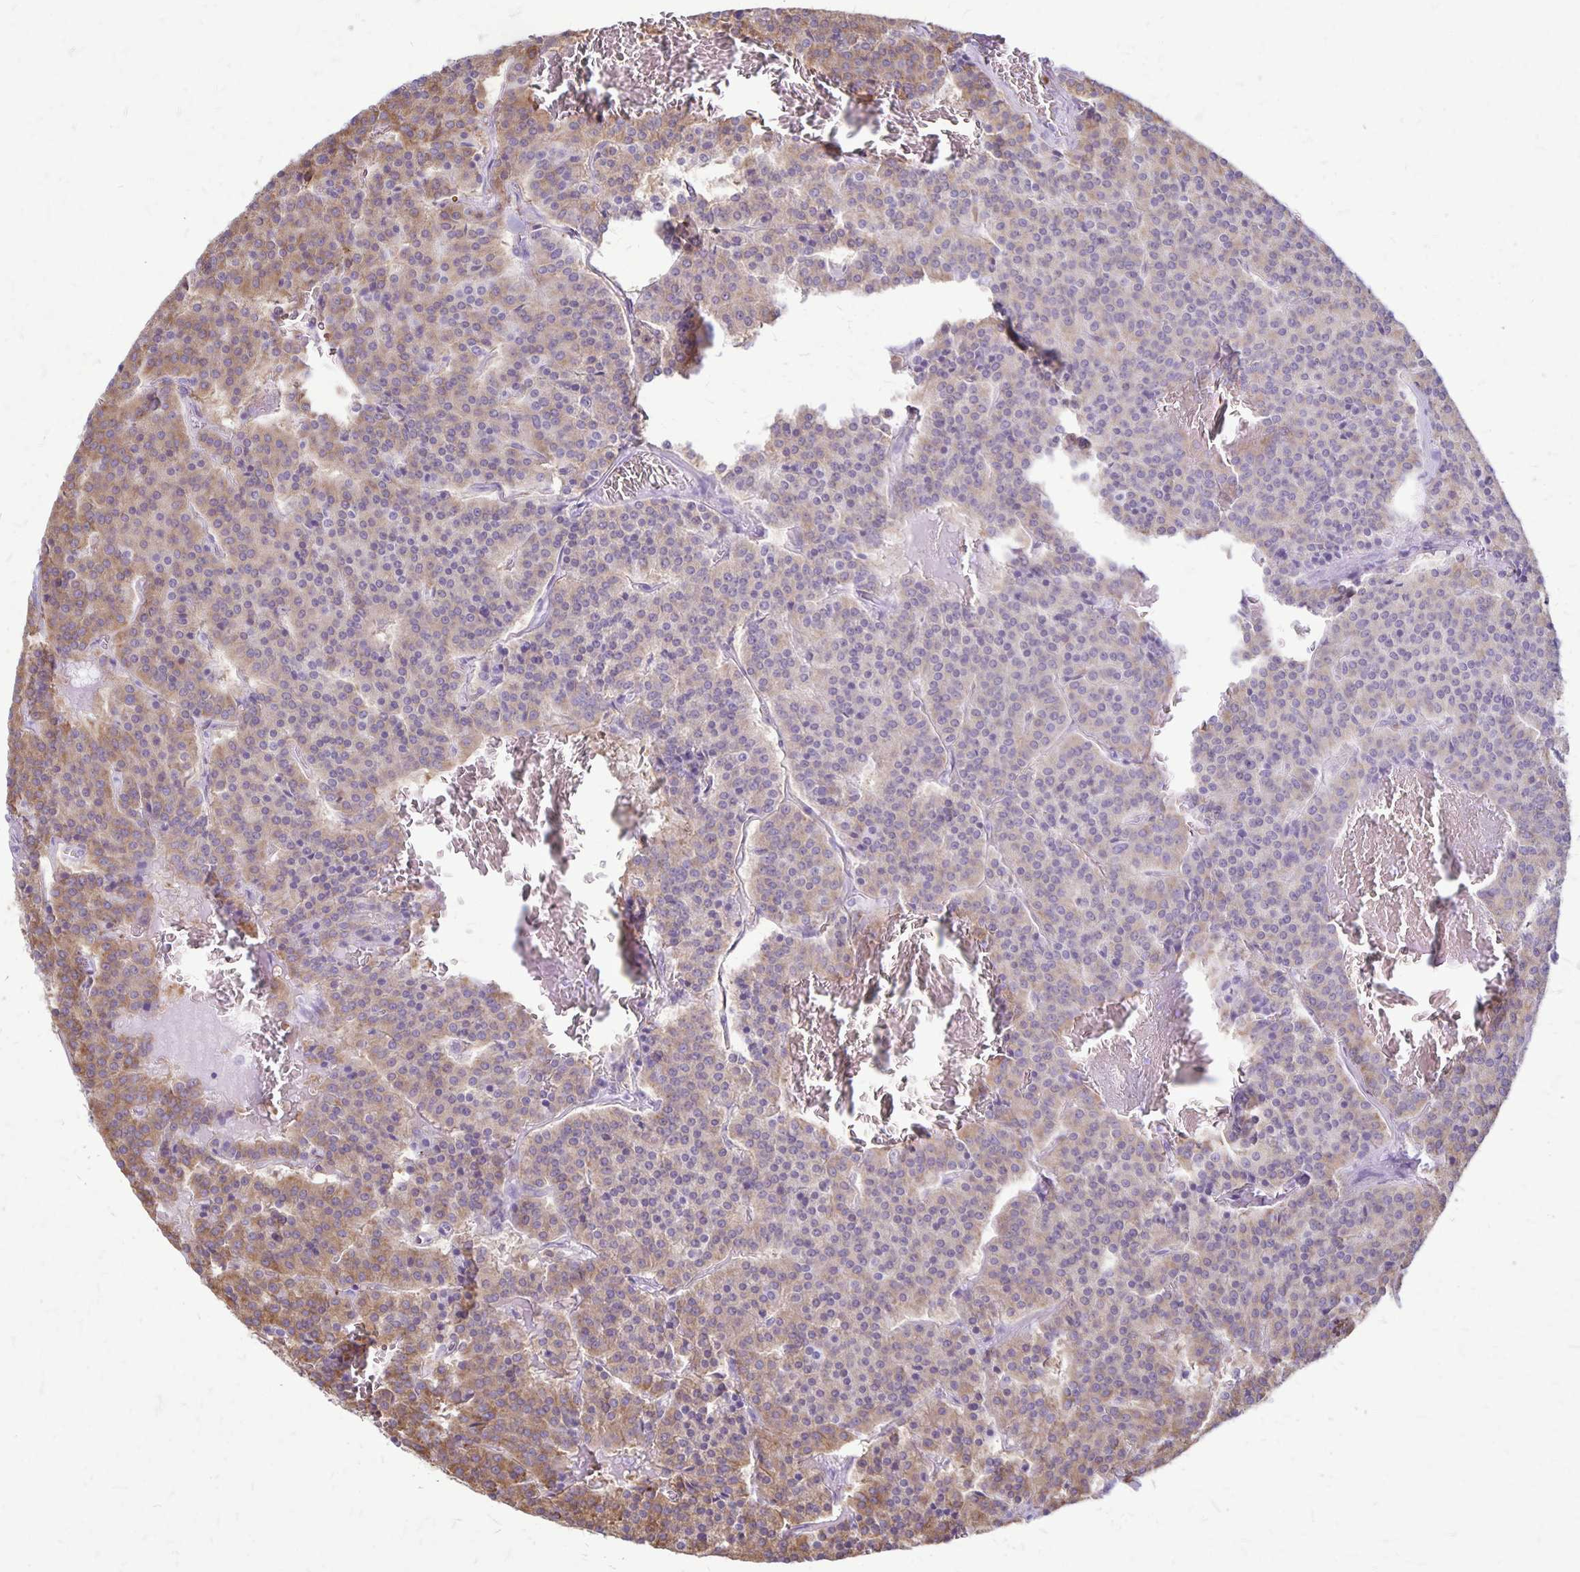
{"staining": {"intensity": "weak", "quantity": ">75%", "location": "cytoplasmic/membranous"}, "tissue": "carcinoid", "cell_type": "Tumor cells", "image_type": "cancer", "snomed": [{"axis": "morphology", "description": "Carcinoid, malignant, NOS"}, {"axis": "topography", "description": "Lung"}], "caption": "IHC (DAB) staining of human carcinoid exhibits weak cytoplasmic/membranous protein expression in approximately >75% of tumor cells.", "gene": "RTN1", "patient": {"sex": "male", "age": 70}}